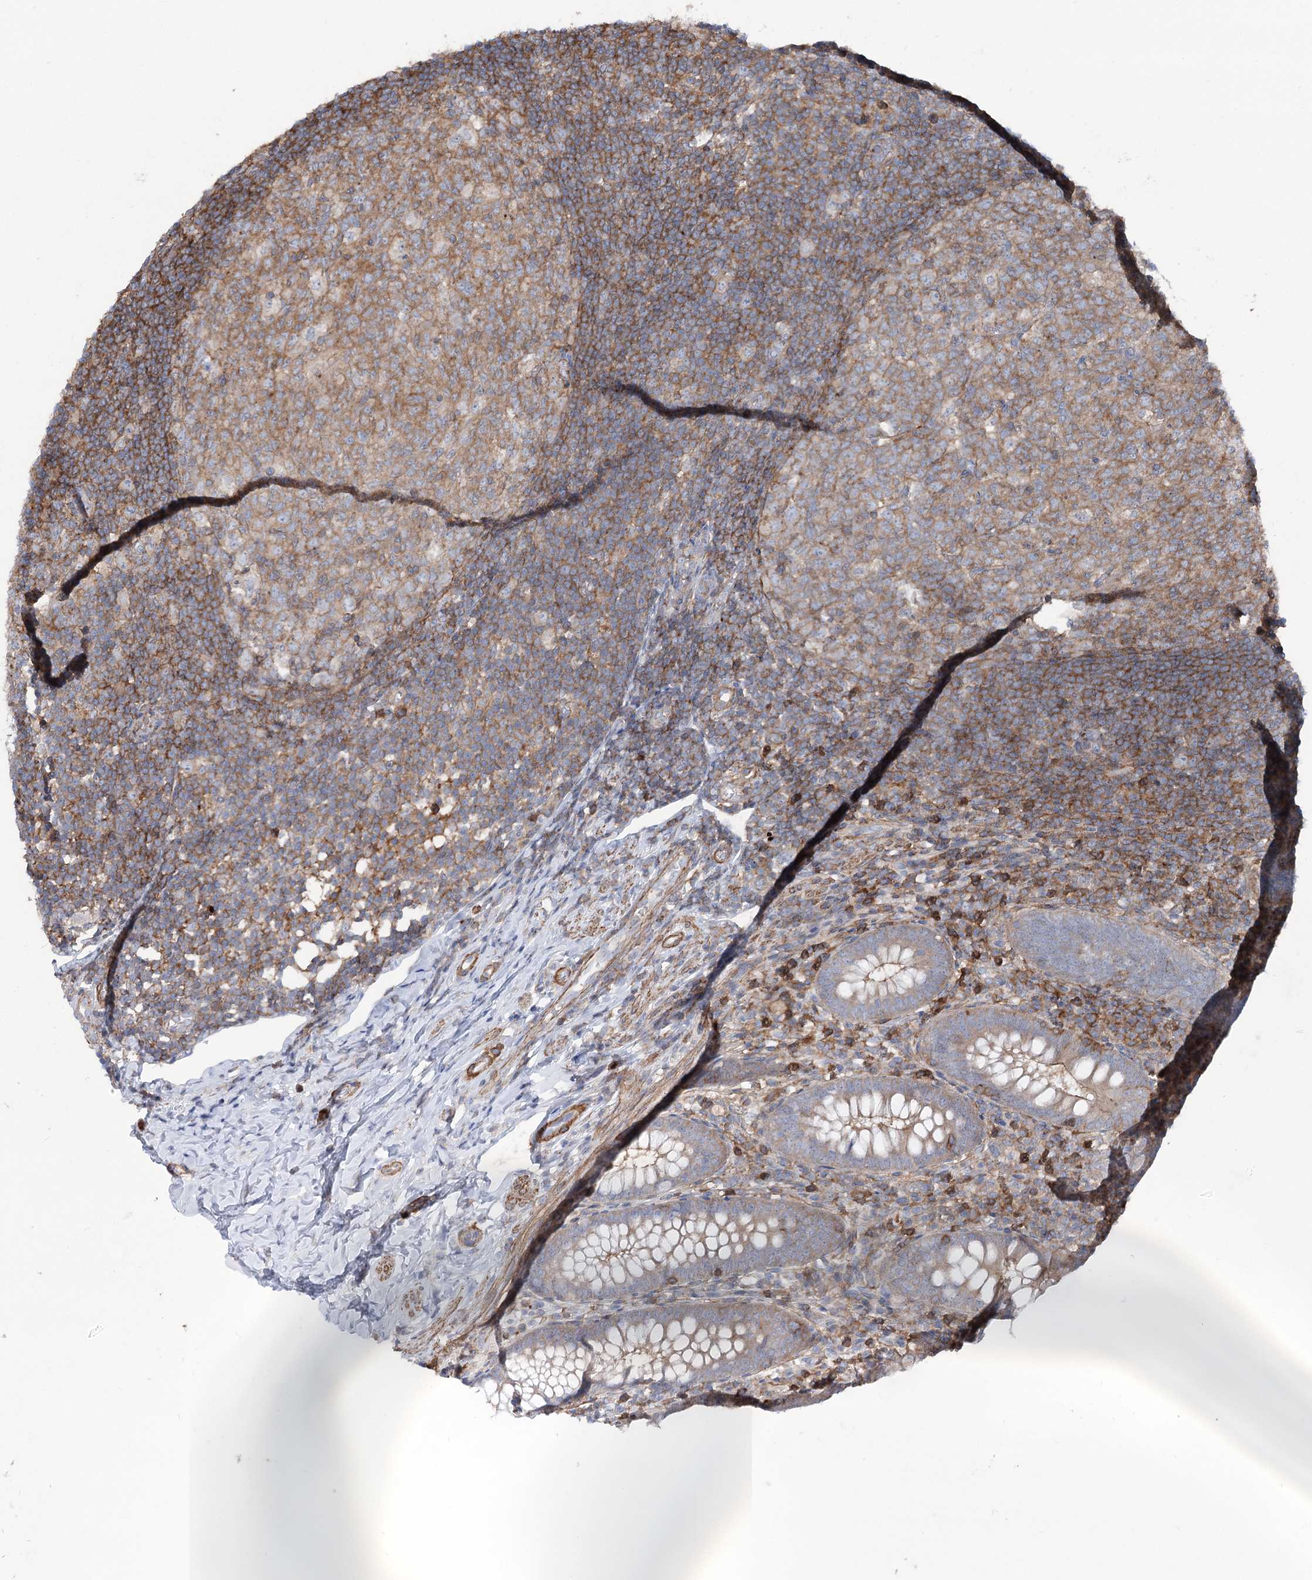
{"staining": {"intensity": "weak", "quantity": "25%-75%", "location": "cytoplasmic/membranous"}, "tissue": "appendix", "cell_type": "Glandular cells", "image_type": "normal", "snomed": [{"axis": "morphology", "description": "Normal tissue, NOS"}, {"axis": "topography", "description": "Appendix"}], "caption": "A brown stain labels weak cytoplasmic/membranous expression of a protein in glandular cells of benign human appendix. The protein of interest is shown in brown color, while the nuclei are stained blue.", "gene": "LARP1B", "patient": {"sex": "male", "age": 14}}